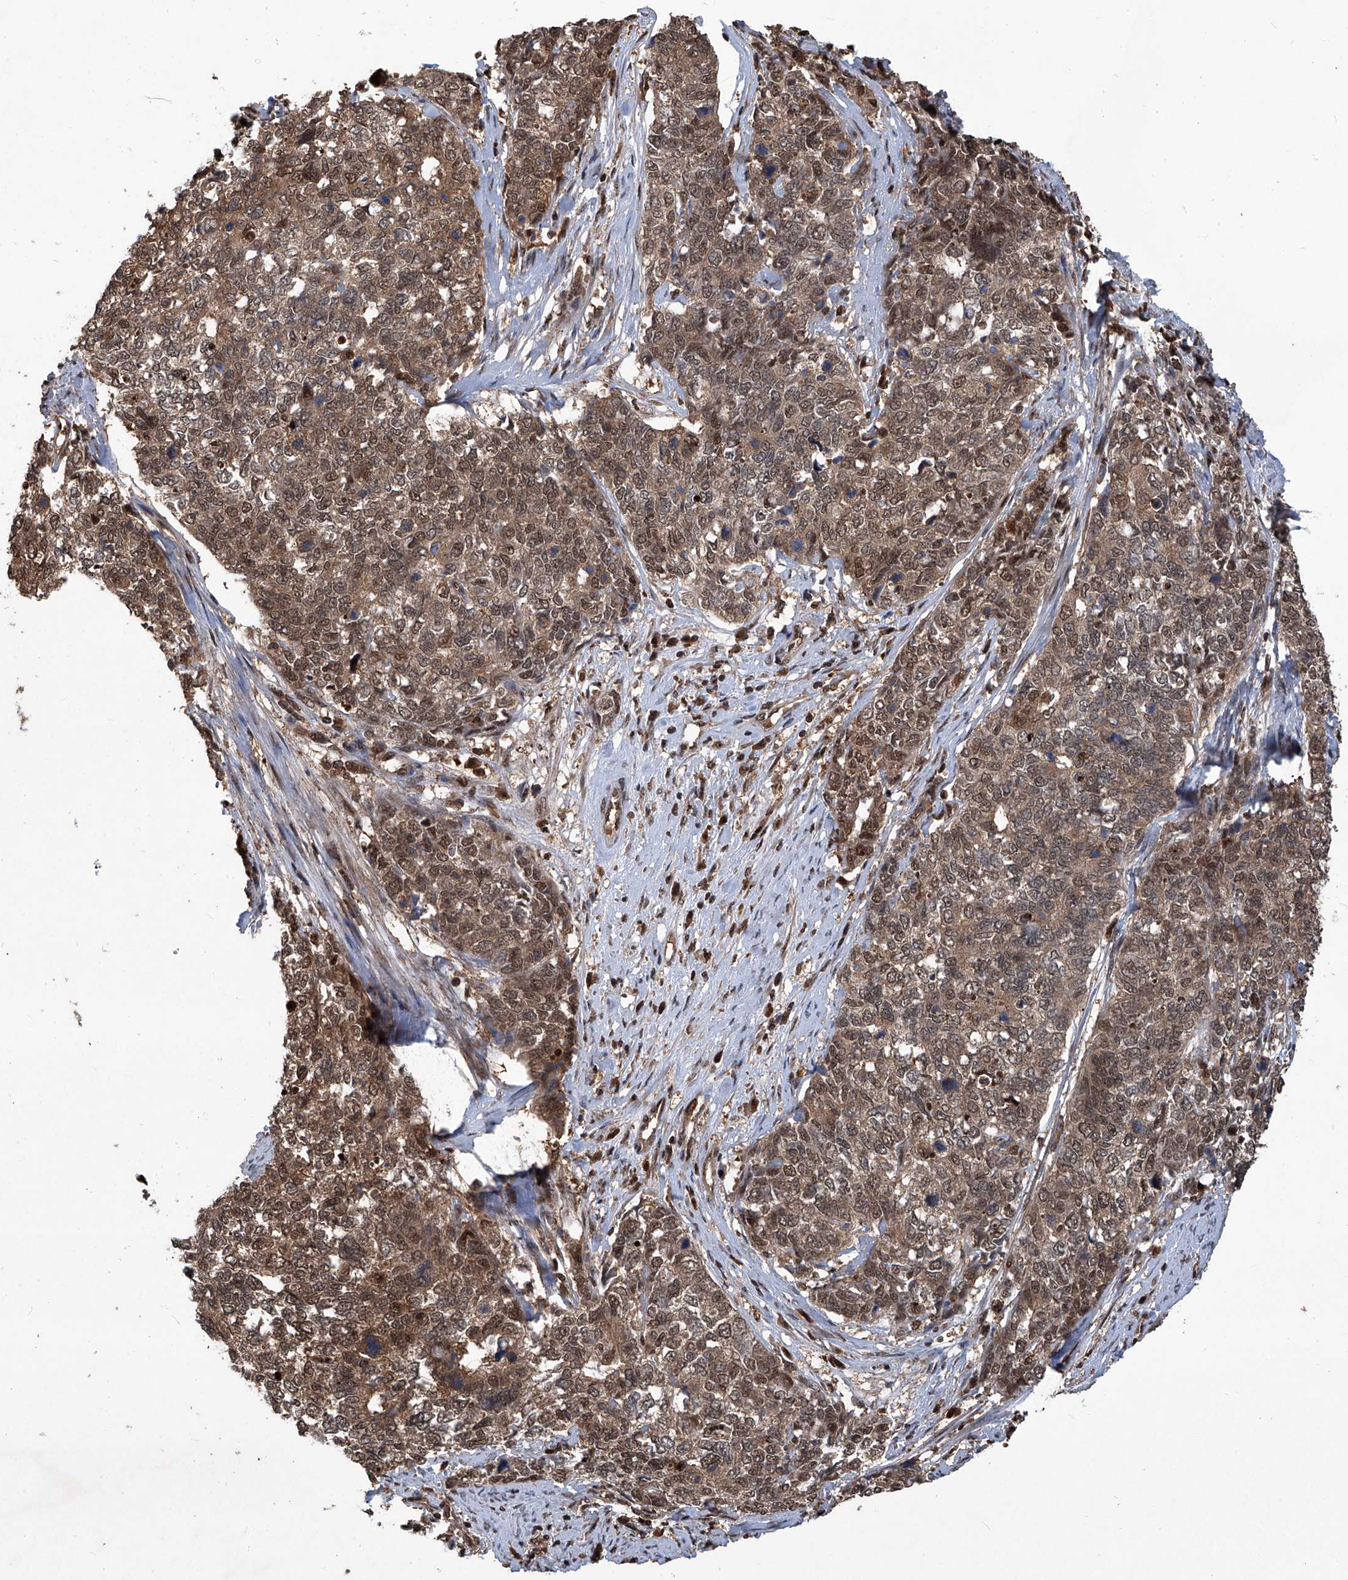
{"staining": {"intensity": "moderate", "quantity": ">75%", "location": "cytoplasmic/membranous,nuclear"}, "tissue": "cervical cancer", "cell_type": "Tumor cells", "image_type": "cancer", "snomed": [{"axis": "morphology", "description": "Squamous cell carcinoma, NOS"}, {"axis": "topography", "description": "Cervix"}], "caption": "Moderate cytoplasmic/membranous and nuclear staining is seen in approximately >75% of tumor cells in squamous cell carcinoma (cervical). Immunohistochemistry (ihc) stains the protein of interest in brown and the nuclei are stained blue.", "gene": "PSMB1", "patient": {"sex": "female", "age": 63}}